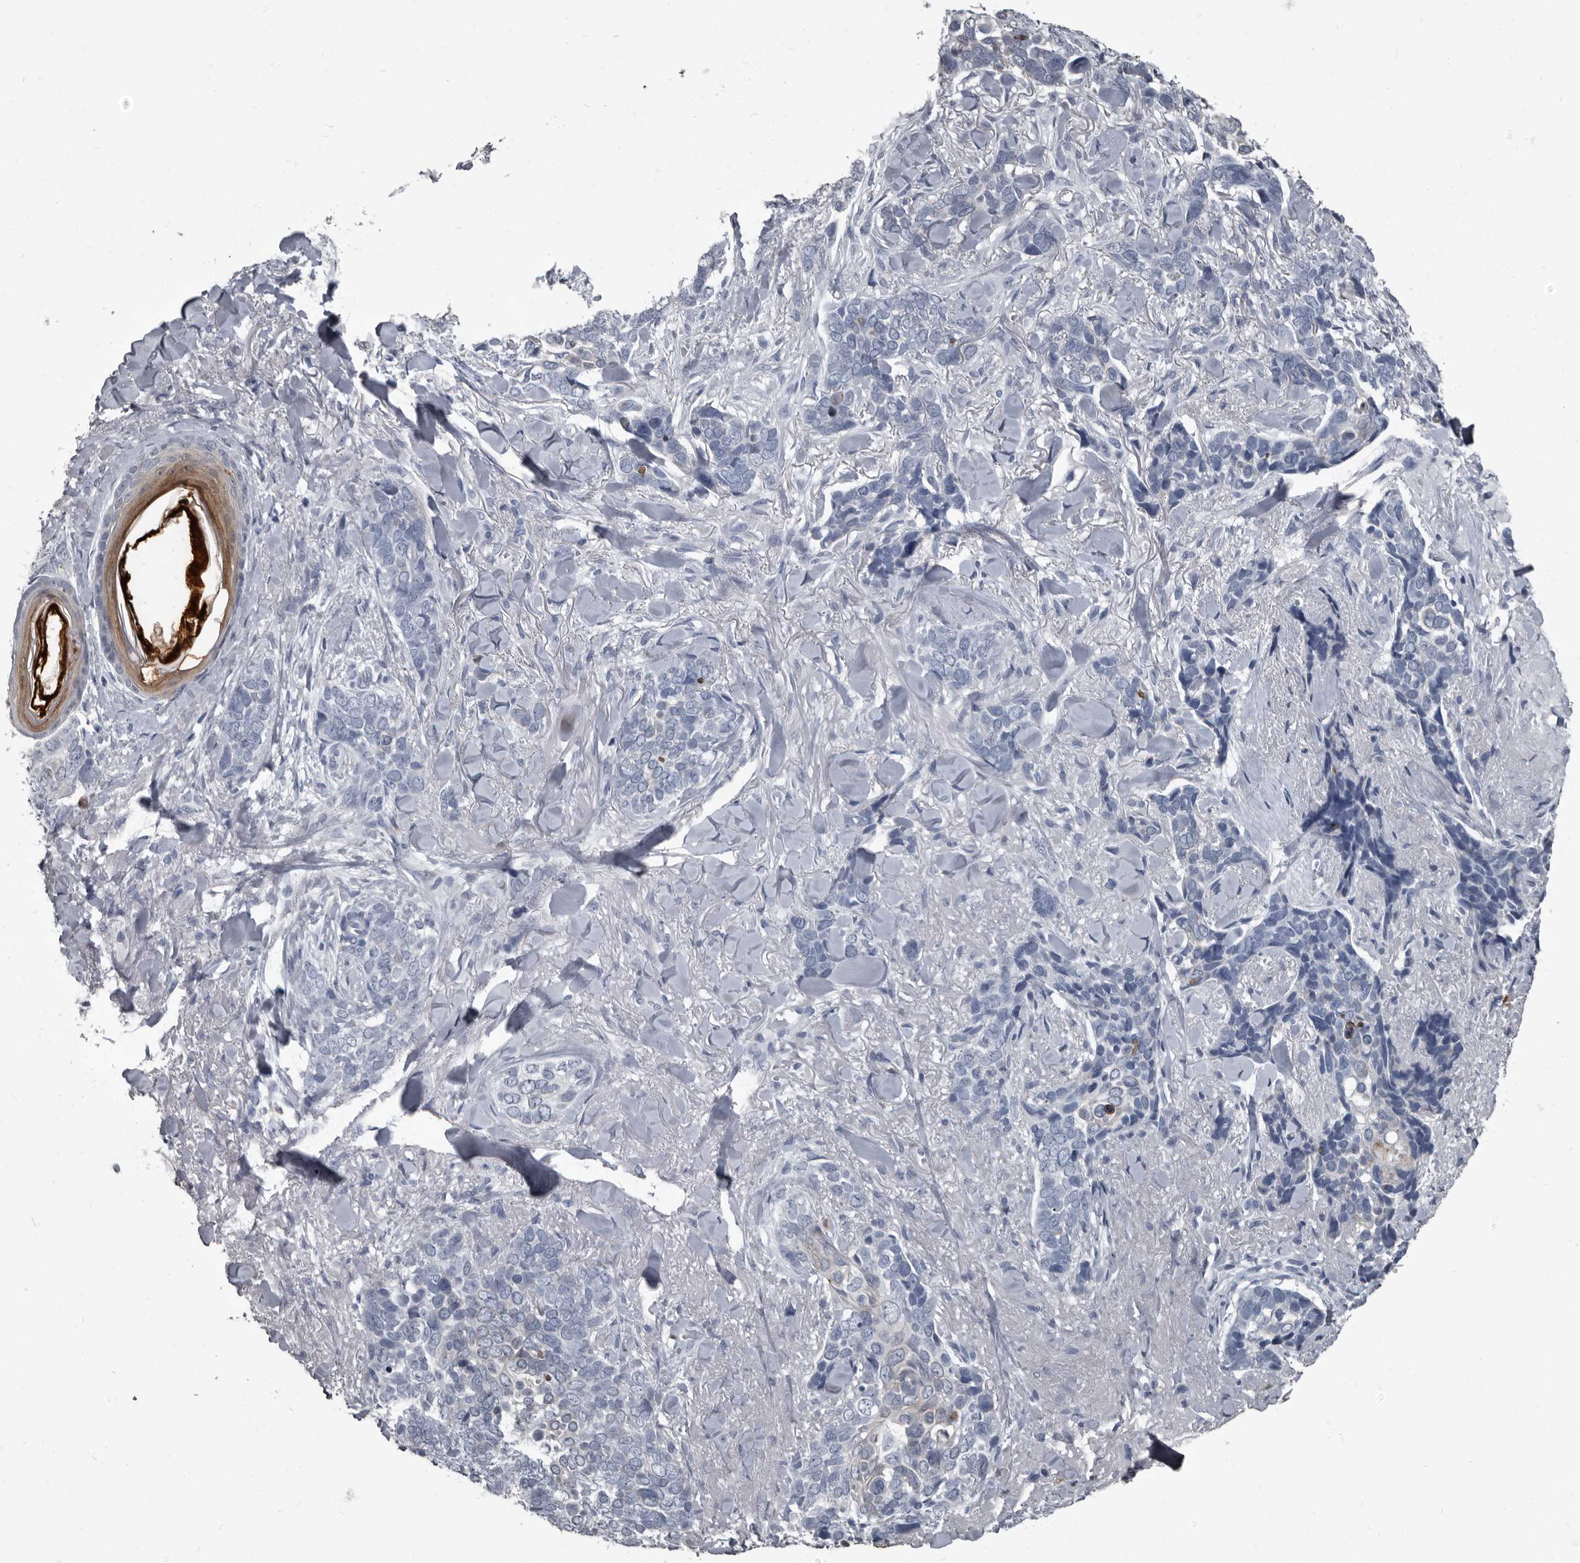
{"staining": {"intensity": "negative", "quantity": "none", "location": "none"}, "tissue": "skin cancer", "cell_type": "Tumor cells", "image_type": "cancer", "snomed": [{"axis": "morphology", "description": "Basal cell carcinoma"}, {"axis": "topography", "description": "Skin"}], "caption": "A high-resolution micrograph shows IHC staining of skin basal cell carcinoma, which displays no significant staining in tumor cells. (DAB (3,3'-diaminobenzidine) IHC, high magnification).", "gene": "TPD52L1", "patient": {"sex": "female", "age": 82}}